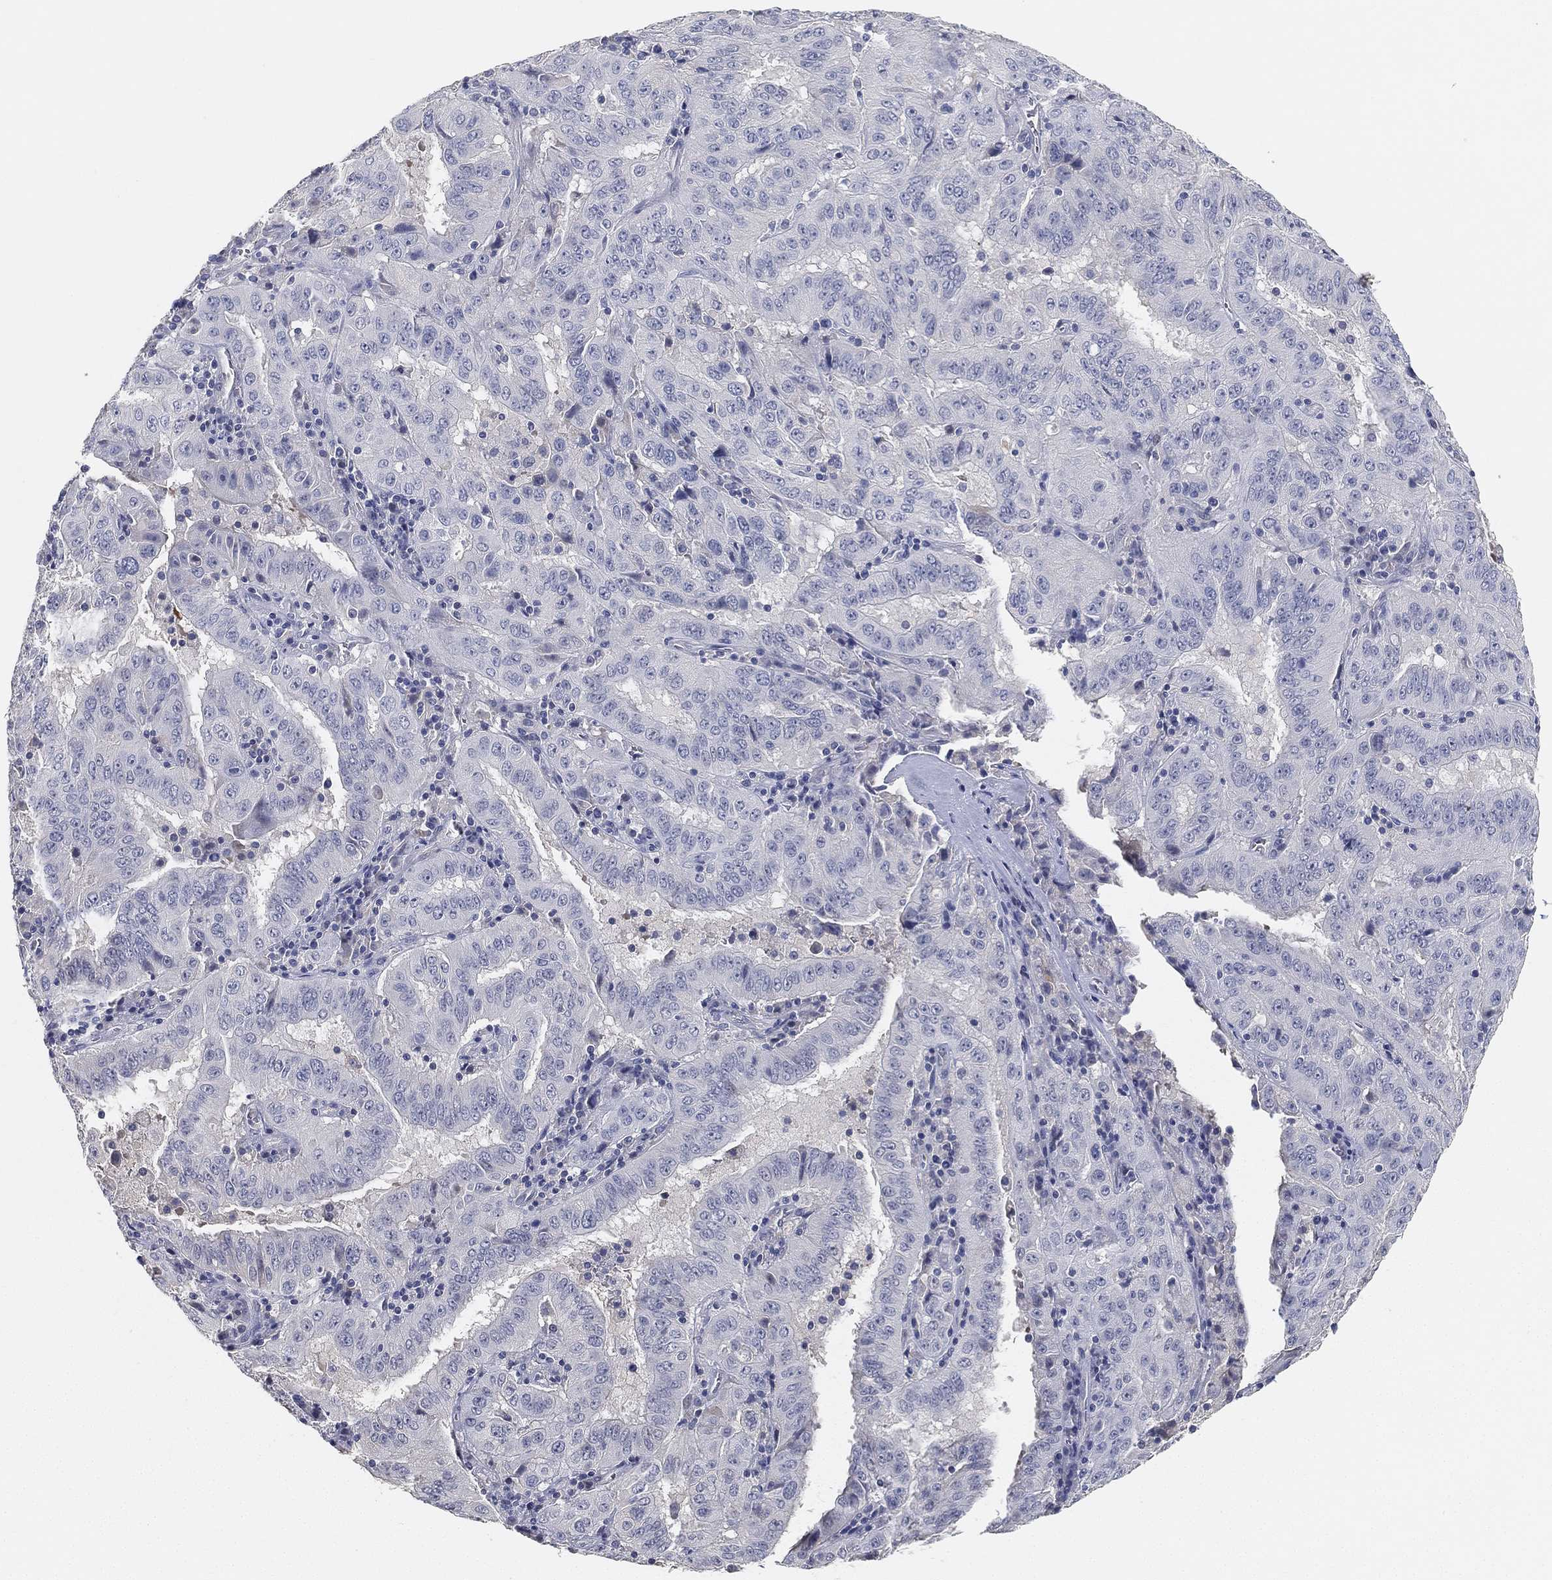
{"staining": {"intensity": "negative", "quantity": "none", "location": "none"}, "tissue": "pancreatic cancer", "cell_type": "Tumor cells", "image_type": "cancer", "snomed": [{"axis": "morphology", "description": "Adenocarcinoma, NOS"}, {"axis": "topography", "description": "Pancreas"}], "caption": "Human pancreatic adenocarcinoma stained for a protein using IHC reveals no expression in tumor cells.", "gene": "GPR61", "patient": {"sex": "male", "age": 63}}